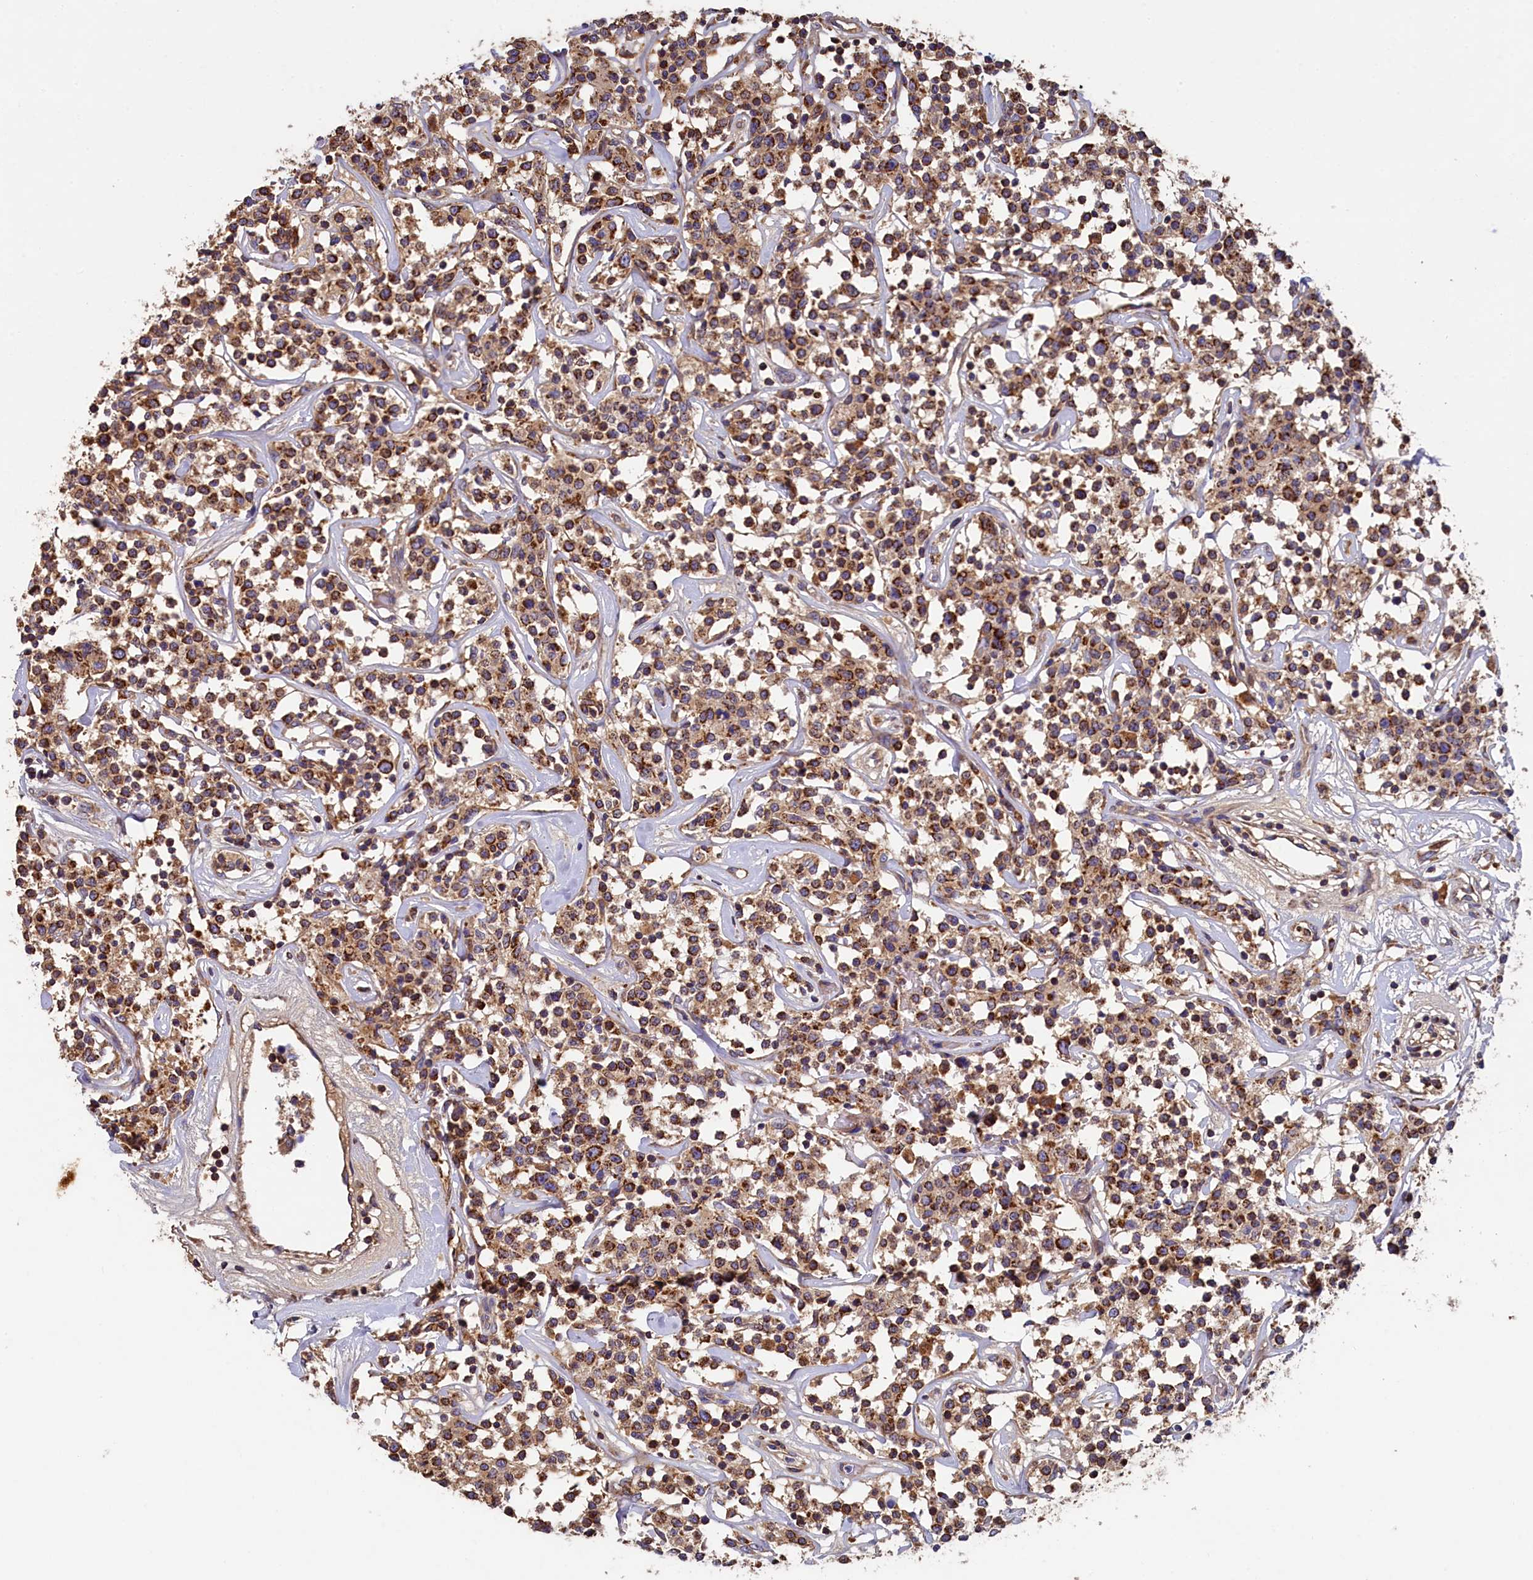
{"staining": {"intensity": "moderate", "quantity": ">75%", "location": "cytoplasmic/membranous"}, "tissue": "lymphoma", "cell_type": "Tumor cells", "image_type": "cancer", "snomed": [{"axis": "morphology", "description": "Malignant lymphoma, non-Hodgkin's type, Low grade"}, {"axis": "topography", "description": "Small intestine"}], "caption": "The immunohistochemical stain highlights moderate cytoplasmic/membranous positivity in tumor cells of lymphoma tissue.", "gene": "SEC31B", "patient": {"sex": "female", "age": 59}}